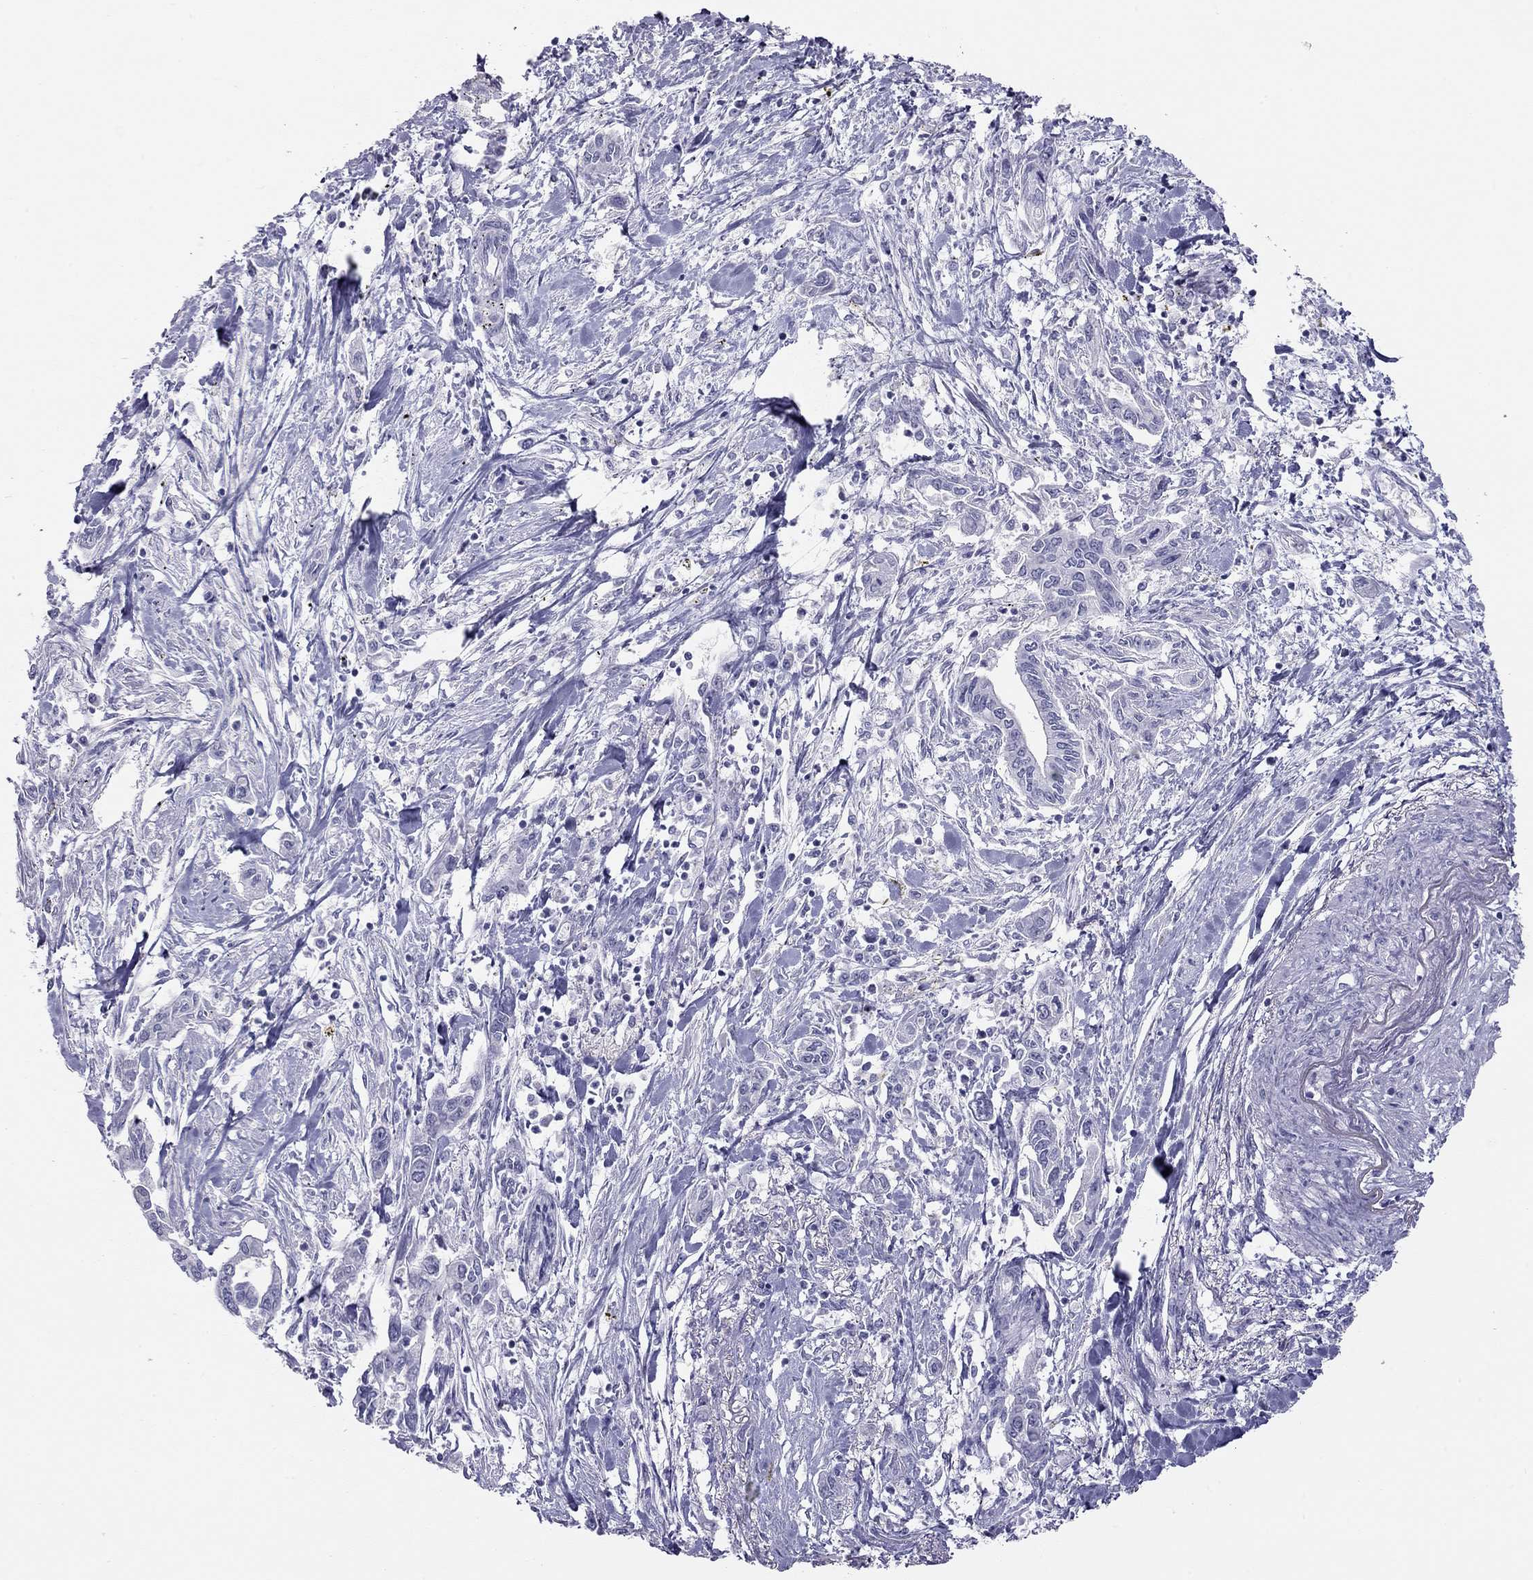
{"staining": {"intensity": "negative", "quantity": "none", "location": "none"}, "tissue": "pancreatic cancer", "cell_type": "Tumor cells", "image_type": "cancer", "snomed": [{"axis": "morphology", "description": "Adenocarcinoma, NOS"}, {"axis": "topography", "description": "Pancreas"}], "caption": "Immunohistochemistry micrograph of neoplastic tissue: pancreatic cancer stained with DAB (3,3'-diaminobenzidine) shows no significant protein staining in tumor cells. (DAB immunohistochemistry, high magnification).", "gene": "KCNV2", "patient": {"sex": "male", "age": 60}}